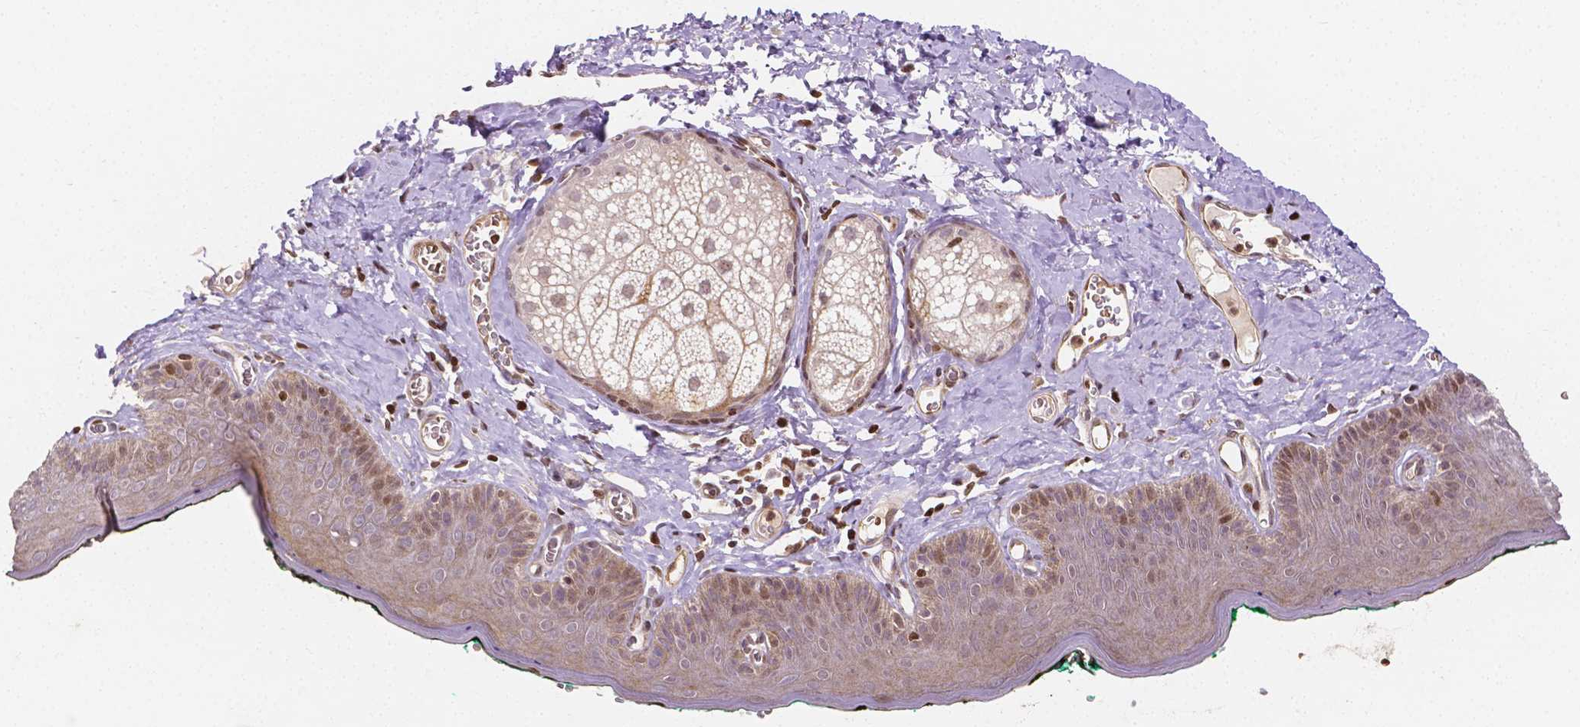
{"staining": {"intensity": "moderate", "quantity": "25%-75%", "location": "cytoplasmic/membranous,nuclear"}, "tissue": "skin", "cell_type": "Epidermal cells", "image_type": "normal", "snomed": [{"axis": "morphology", "description": "Normal tissue, NOS"}, {"axis": "topography", "description": "Vulva"}, {"axis": "topography", "description": "Peripheral nerve tissue"}], "caption": "IHC photomicrograph of unremarkable human skin stained for a protein (brown), which exhibits medium levels of moderate cytoplasmic/membranous,nuclear expression in approximately 25%-75% of epidermal cells.", "gene": "PTPN18", "patient": {"sex": "female", "age": 66}}